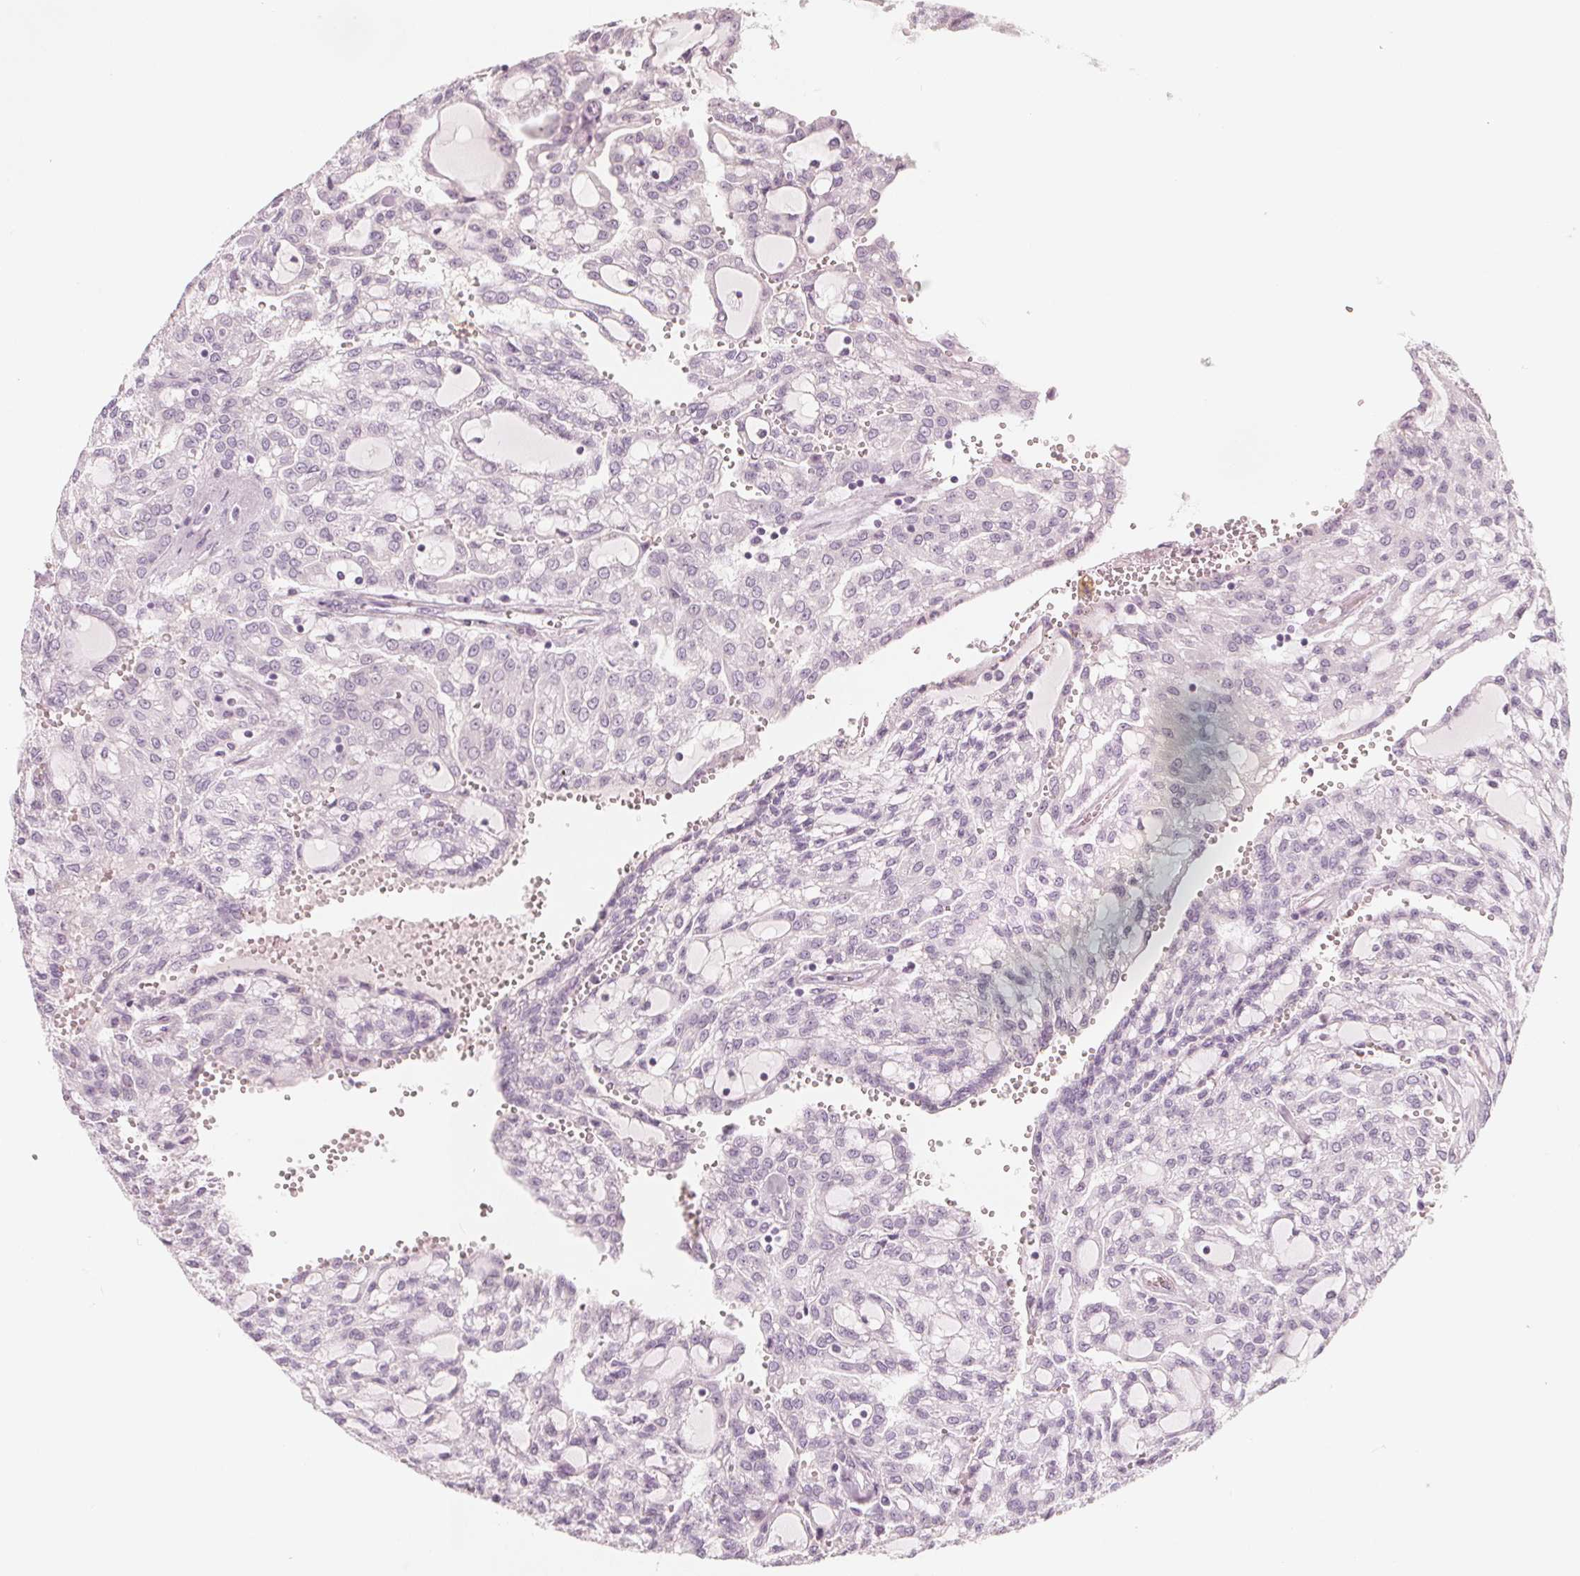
{"staining": {"intensity": "negative", "quantity": "none", "location": "none"}, "tissue": "renal cancer", "cell_type": "Tumor cells", "image_type": "cancer", "snomed": [{"axis": "morphology", "description": "Adenocarcinoma, NOS"}, {"axis": "topography", "description": "Kidney"}], "caption": "Protein analysis of renal adenocarcinoma displays no significant staining in tumor cells.", "gene": "MAP1A", "patient": {"sex": "male", "age": 63}}